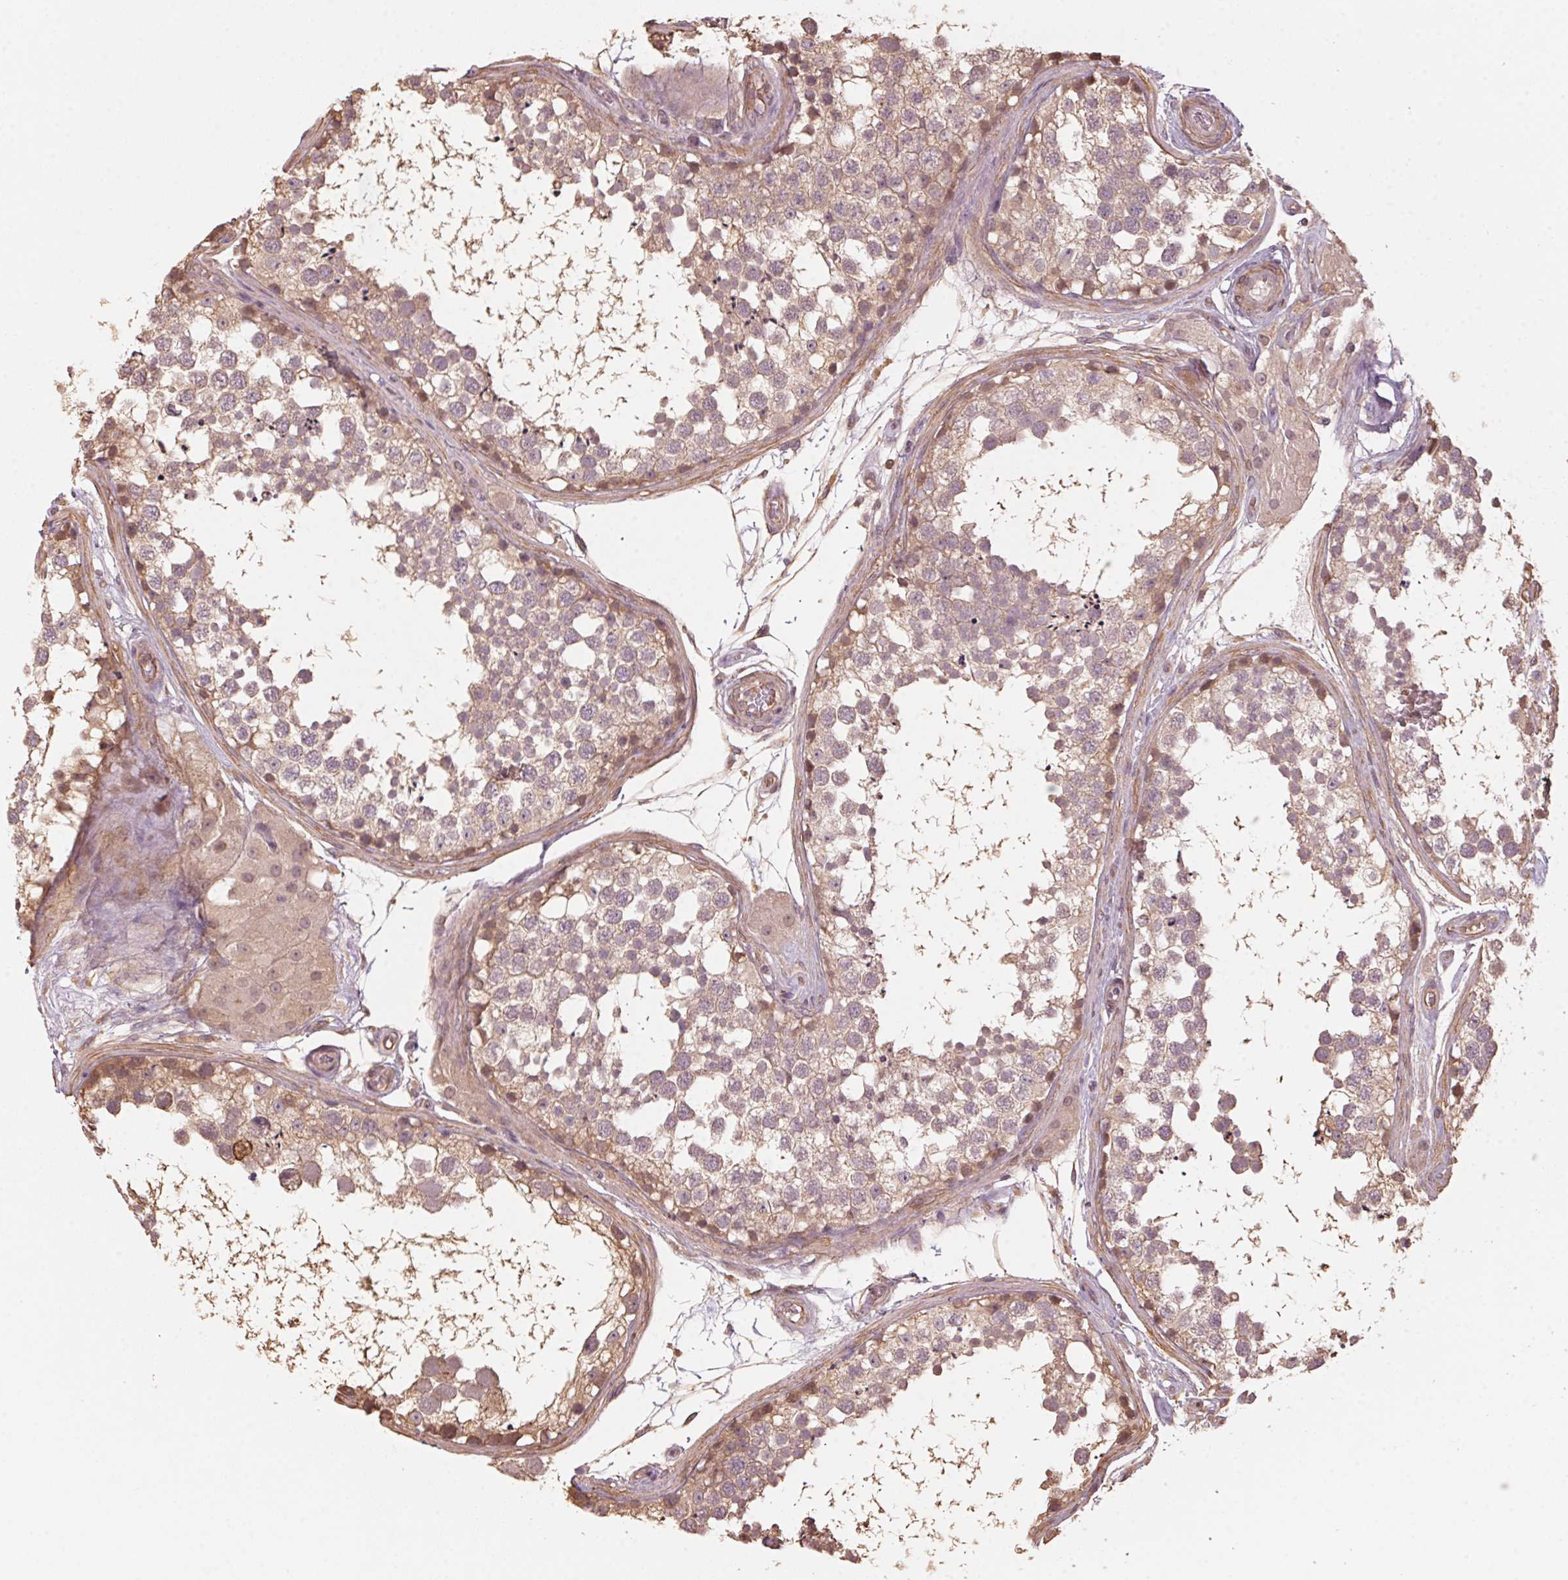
{"staining": {"intensity": "weak", "quantity": ">75%", "location": "cytoplasmic/membranous"}, "tissue": "testis", "cell_type": "Cells in seminiferous ducts", "image_type": "normal", "snomed": [{"axis": "morphology", "description": "Normal tissue, NOS"}, {"axis": "morphology", "description": "Seminoma, NOS"}, {"axis": "topography", "description": "Testis"}], "caption": "Immunohistochemical staining of normal human testis displays weak cytoplasmic/membranous protein positivity in about >75% of cells in seminiferous ducts.", "gene": "QDPR", "patient": {"sex": "male", "age": 65}}